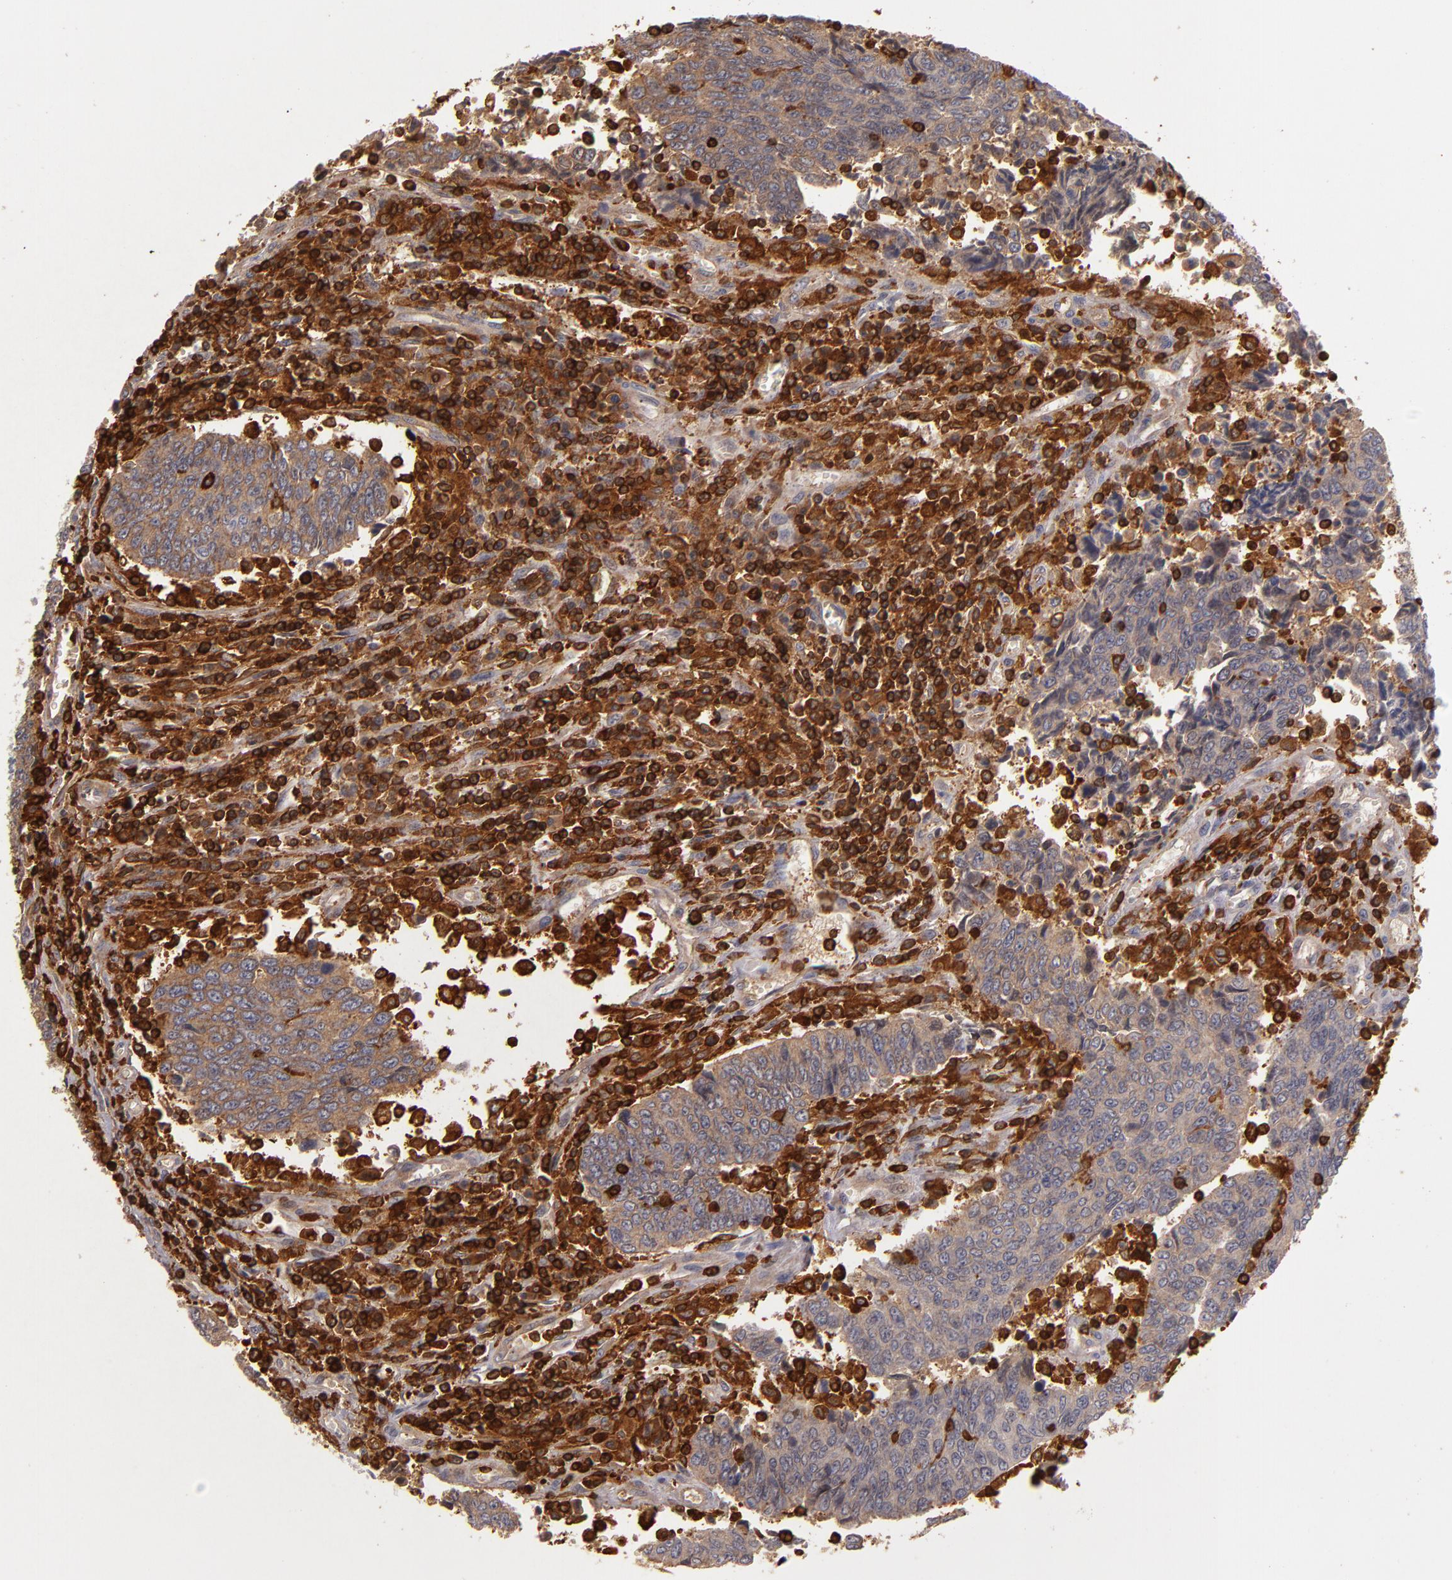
{"staining": {"intensity": "moderate", "quantity": ">75%", "location": "cytoplasmic/membranous"}, "tissue": "urothelial cancer", "cell_type": "Tumor cells", "image_type": "cancer", "snomed": [{"axis": "morphology", "description": "Urothelial carcinoma, High grade"}, {"axis": "topography", "description": "Urinary bladder"}], "caption": "Urothelial carcinoma (high-grade) stained with DAB IHC demonstrates medium levels of moderate cytoplasmic/membranous expression in approximately >75% of tumor cells.", "gene": "WAS", "patient": {"sex": "male", "age": 86}}